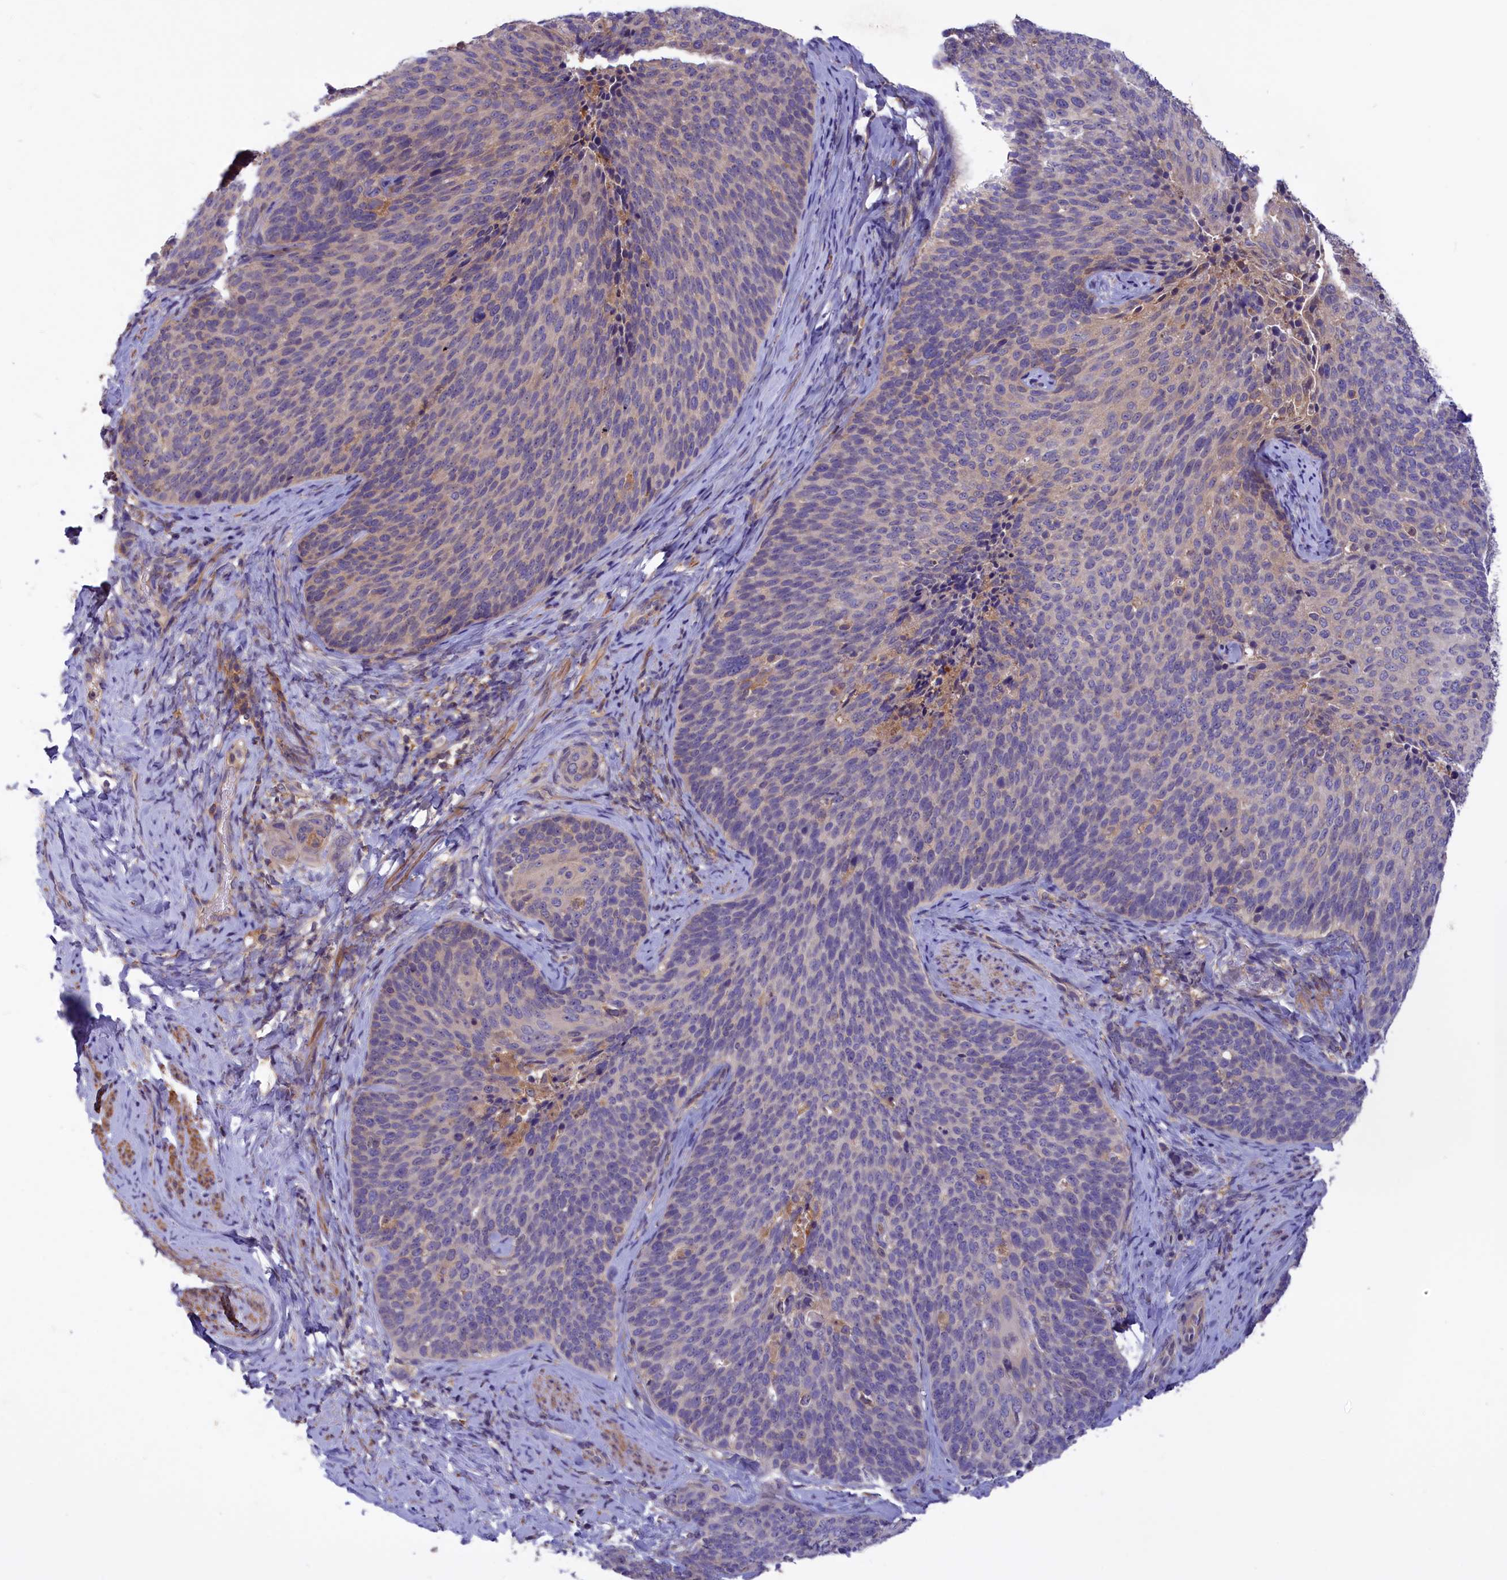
{"staining": {"intensity": "weak", "quantity": "25%-75%", "location": "cytoplasmic/membranous"}, "tissue": "cervical cancer", "cell_type": "Tumor cells", "image_type": "cancer", "snomed": [{"axis": "morphology", "description": "Squamous cell carcinoma, NOS"}, {"axis": "topography", "description": "Cervix"}], "caption": "Approximately 25%-75% of tumor cells in cervical cancer (squamous cell carcinoma) demonstrate weak cytoplasmic/membranous protein positivity as visualized by brown immunohistochemical staining.", "gene": "AMDHD2", "patient": {"sex": "female", "age": 50}}